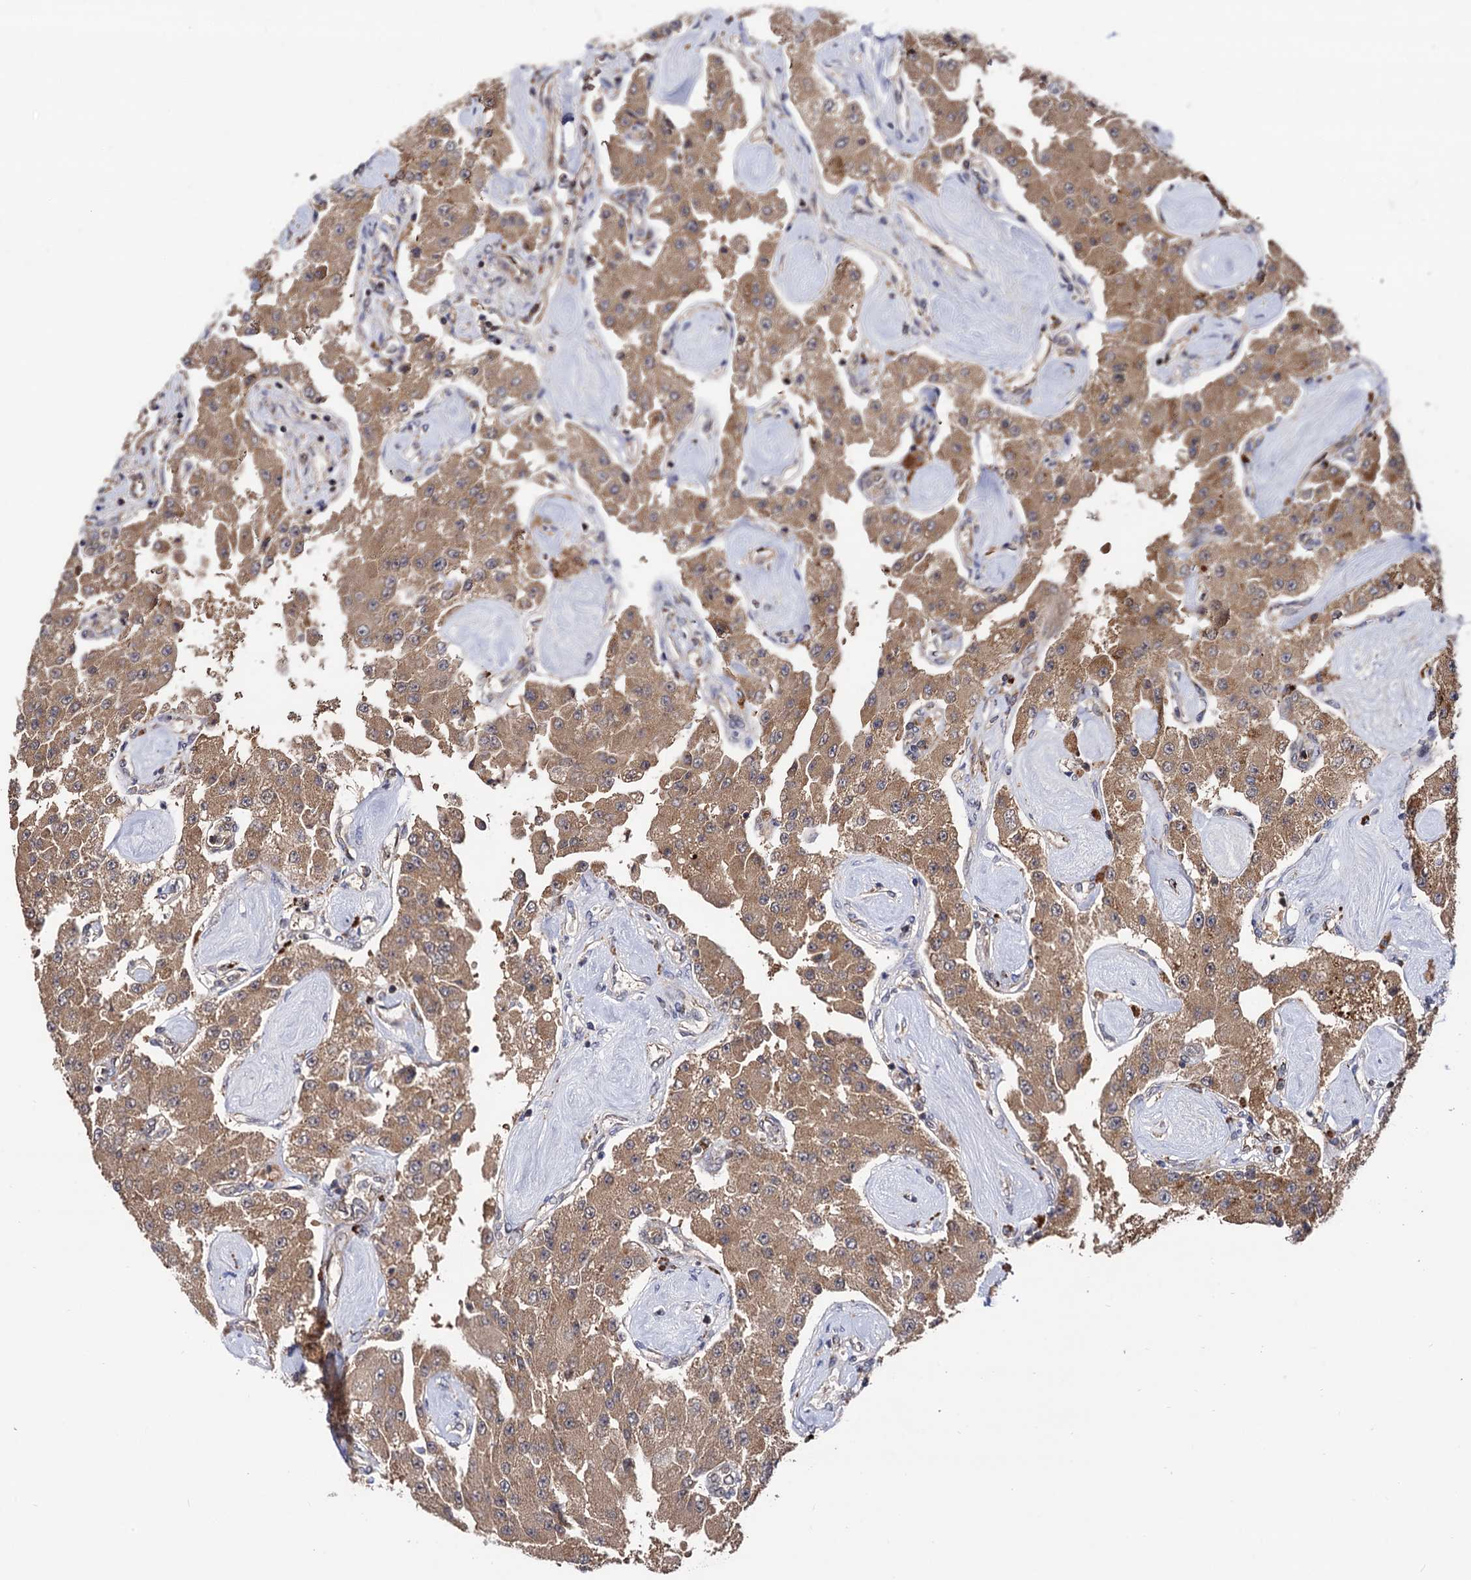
{"staining": {"intensity": "moderate", "quantity": ">75%", "location": "cytoplasmic/membranous"}, "tissue": "carcinoid", "cell_type": "Tumor cells", "image_type": "cancer", "snomed": [{"axis": "morphology", "description": "Carcinoid, malignant, NOS"}, {"axis": "topography", "description": "Pancreas"}], "caption": "This is an image of IHC staining of carcinoid, which shows moderate positivity in the cytoplasmic/membranous of tumor cells.", "gene": "MICAL2", "patient": {"sex": "male", "age": 41}}